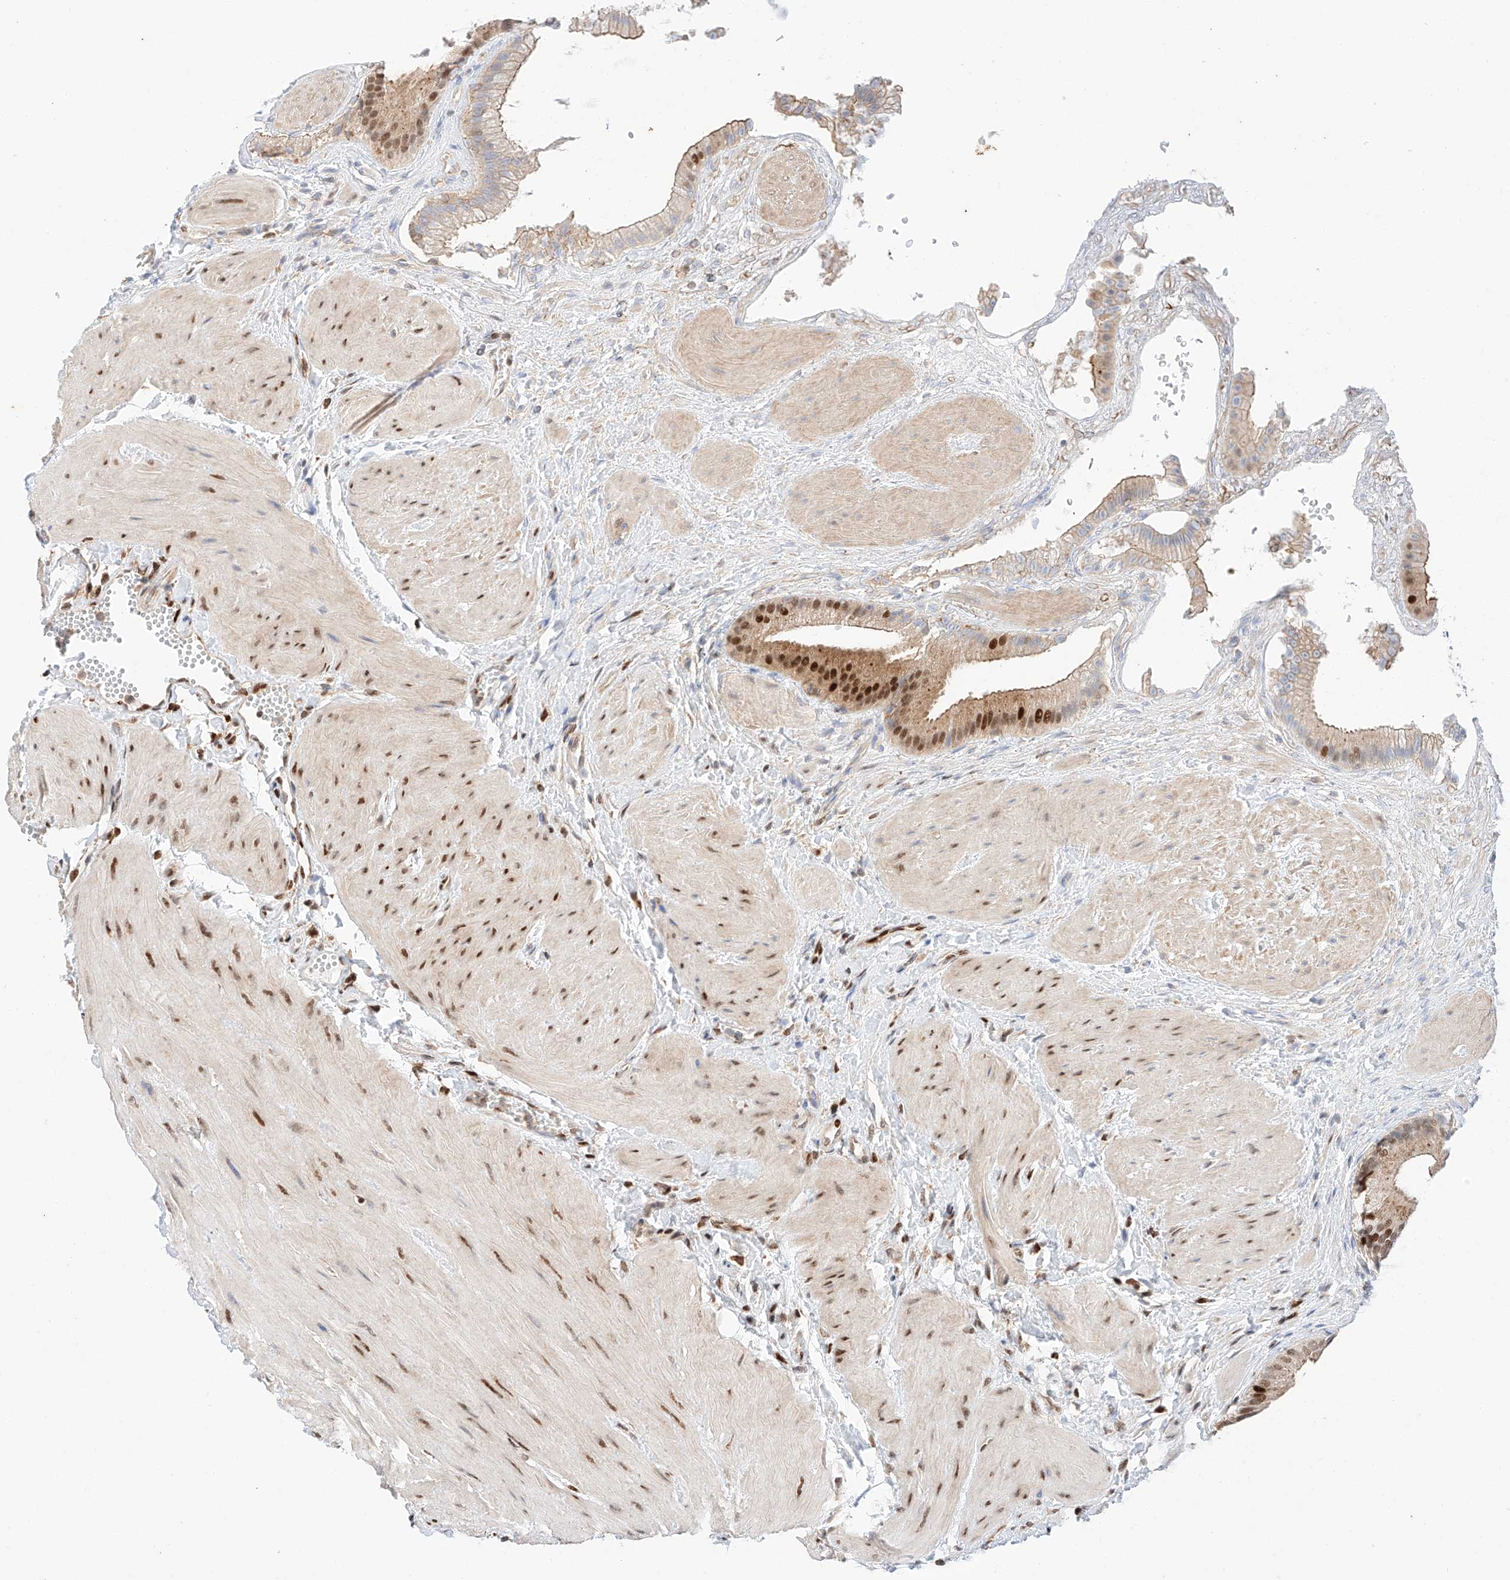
{"staining": {"intensity": "strong", "quantity": "25%-75%", "location": "cytoplasmic/membranous,nuclear"}, "tissue": "gallbladder", "cell_type": "Glandular cells", "image_type": "normal", "snomed": [{"axis": "morphology", "description": "Normal tissue, NOS"}, {"axis": "topography", "description": "Gallbladder"}], "caption": "A micrograph showing strong cytoplasmic/membranous,nuclear expression in approximately 25%-75% of glandular cells in normal gallbladder, as visualized by brown immunohistochemical staining.", "gene": "HDAC9", "patient": {"sex": "male", "age": 55}}